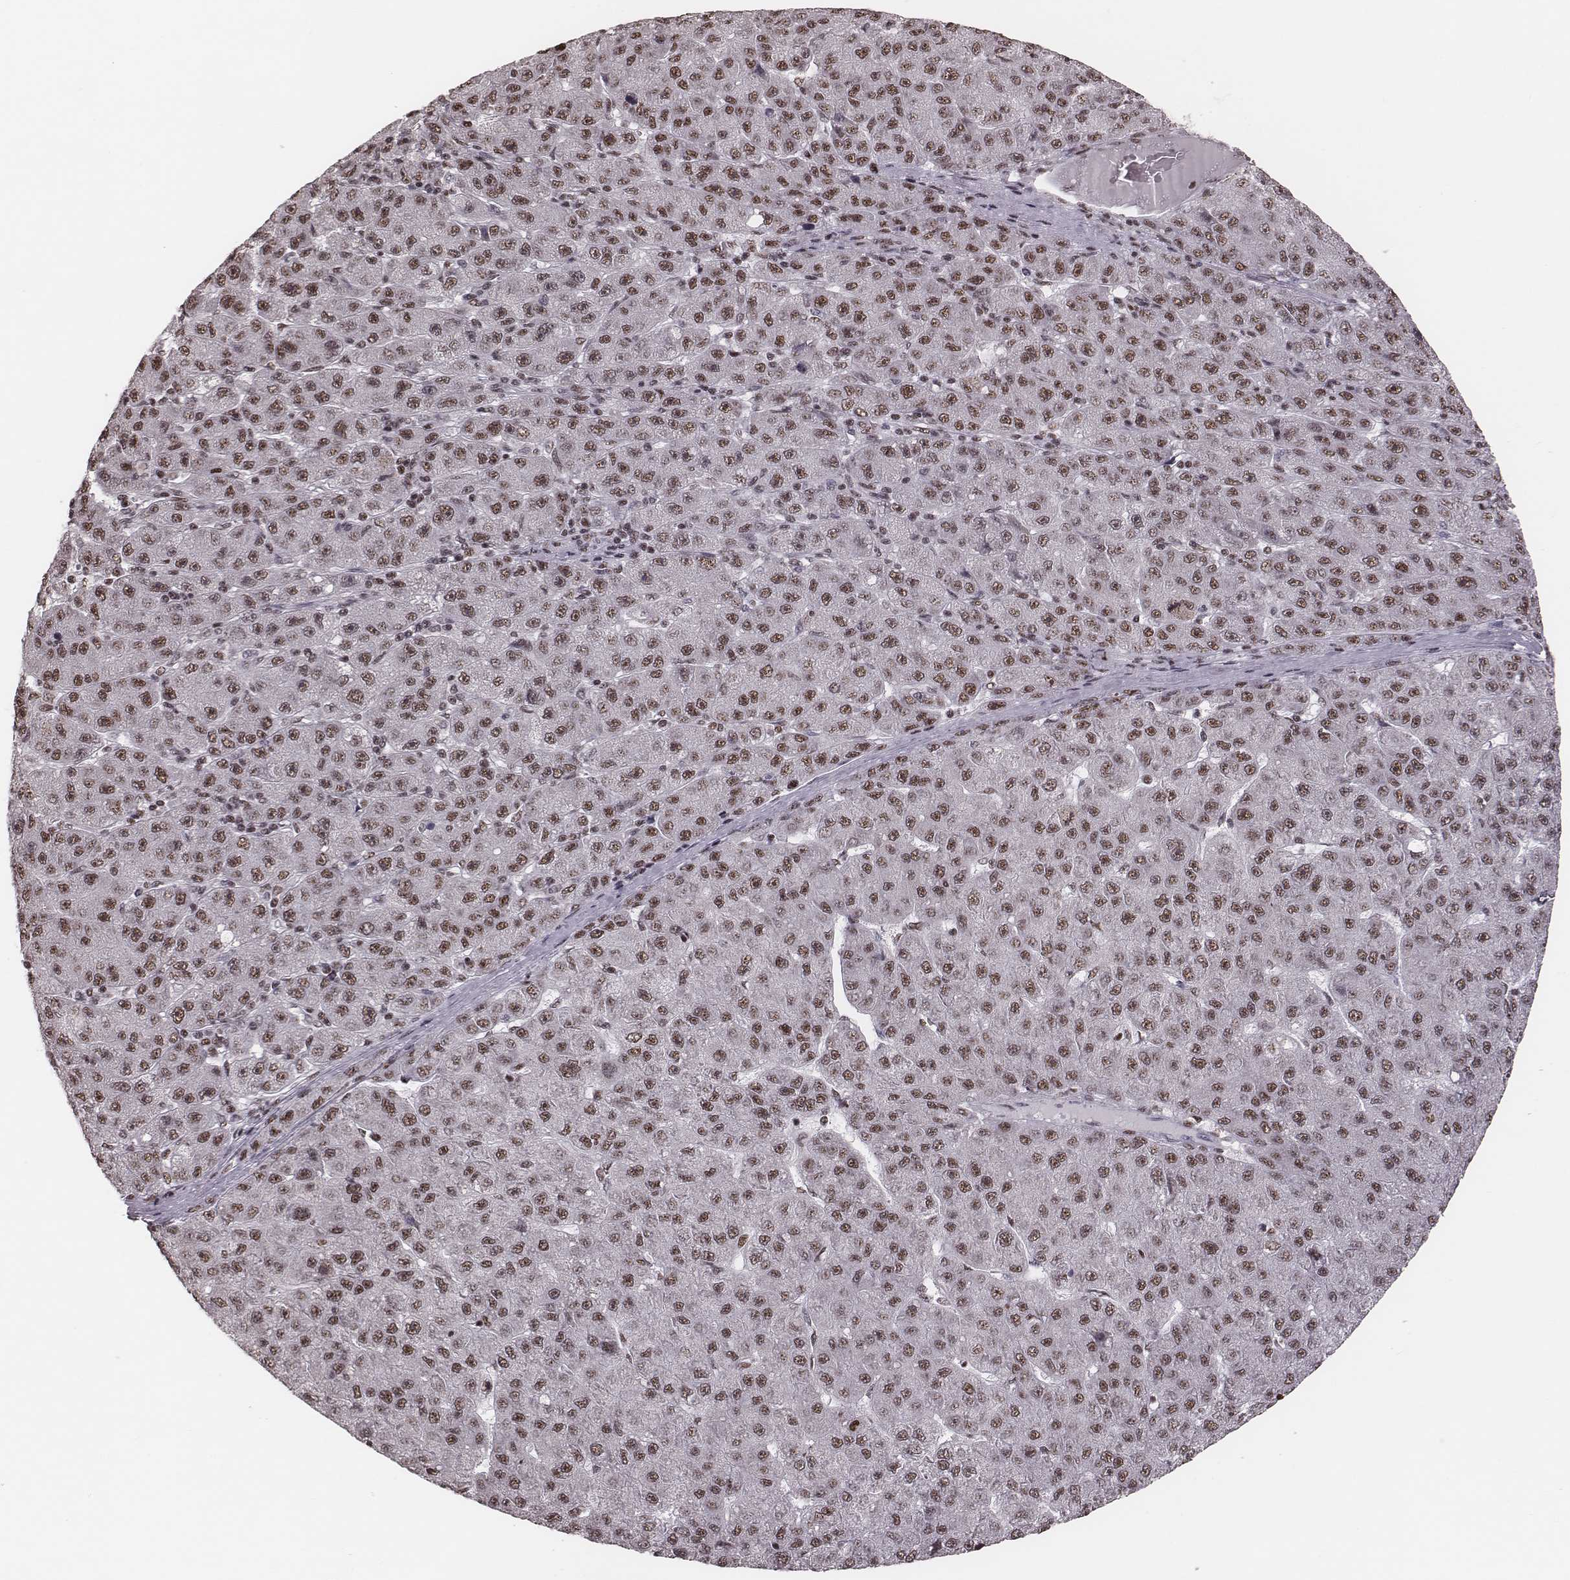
{"staining": {"intensity": "moderate", "quantity": ">75%", "location": "nuclear"}, "tissue": "liver cancer", "cell_type": "Tumor cells", "image_type": "cancer", "snomed": [{"axis": "morphology", "description": "Carcinoma, Hepatocellular, NOS"}, {"axis": "topography", "description": "Liver"}], "caption": "A brown stain shows moderate nuclear expression of a protein in liver hepatocellular carcinoma tumor cells.", "gene": "LUC7L", "patient": {"sex": "male", "age": 67}}